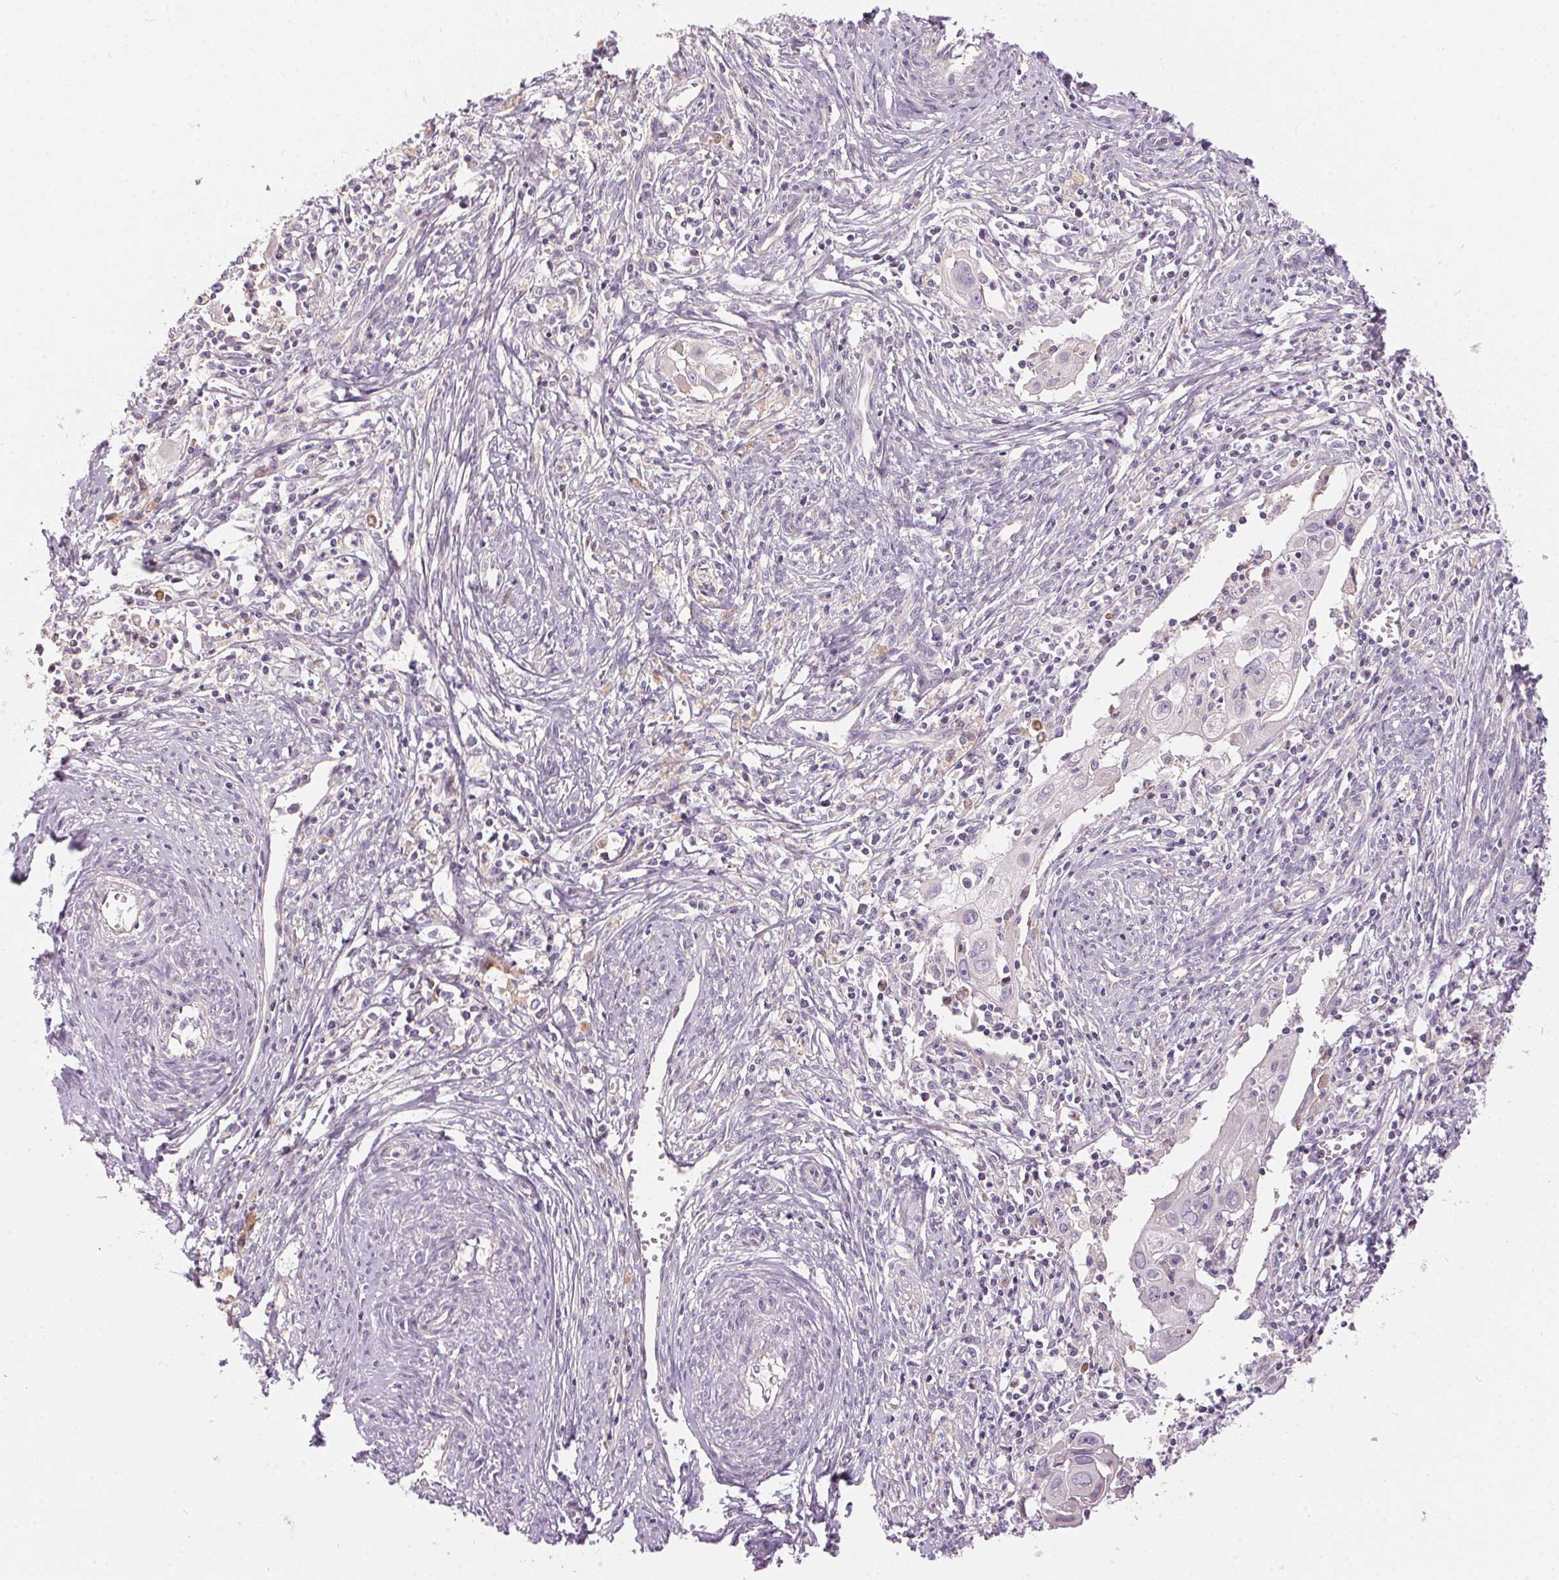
{"staining": {"intensity": "negative", "quantity": "none", "location": "none"}, "tissue": "cervical cancer", "cell_type": "Tumor cells", "image_type": "cancer", "snomed": [{"axis": "morphology", "description": "Squamous cell carcinoma, NOS"}, {"axis": "topography", "description": "Cervix"}], "caption": "An immunohistochemistry image of cervical squamous cell carcinoma is shown. There is no staining in tumor cells of cervical squamous cell carcinoma.", "gene": "UNC13B", "patient": {"sex": "female", "age": 30}}